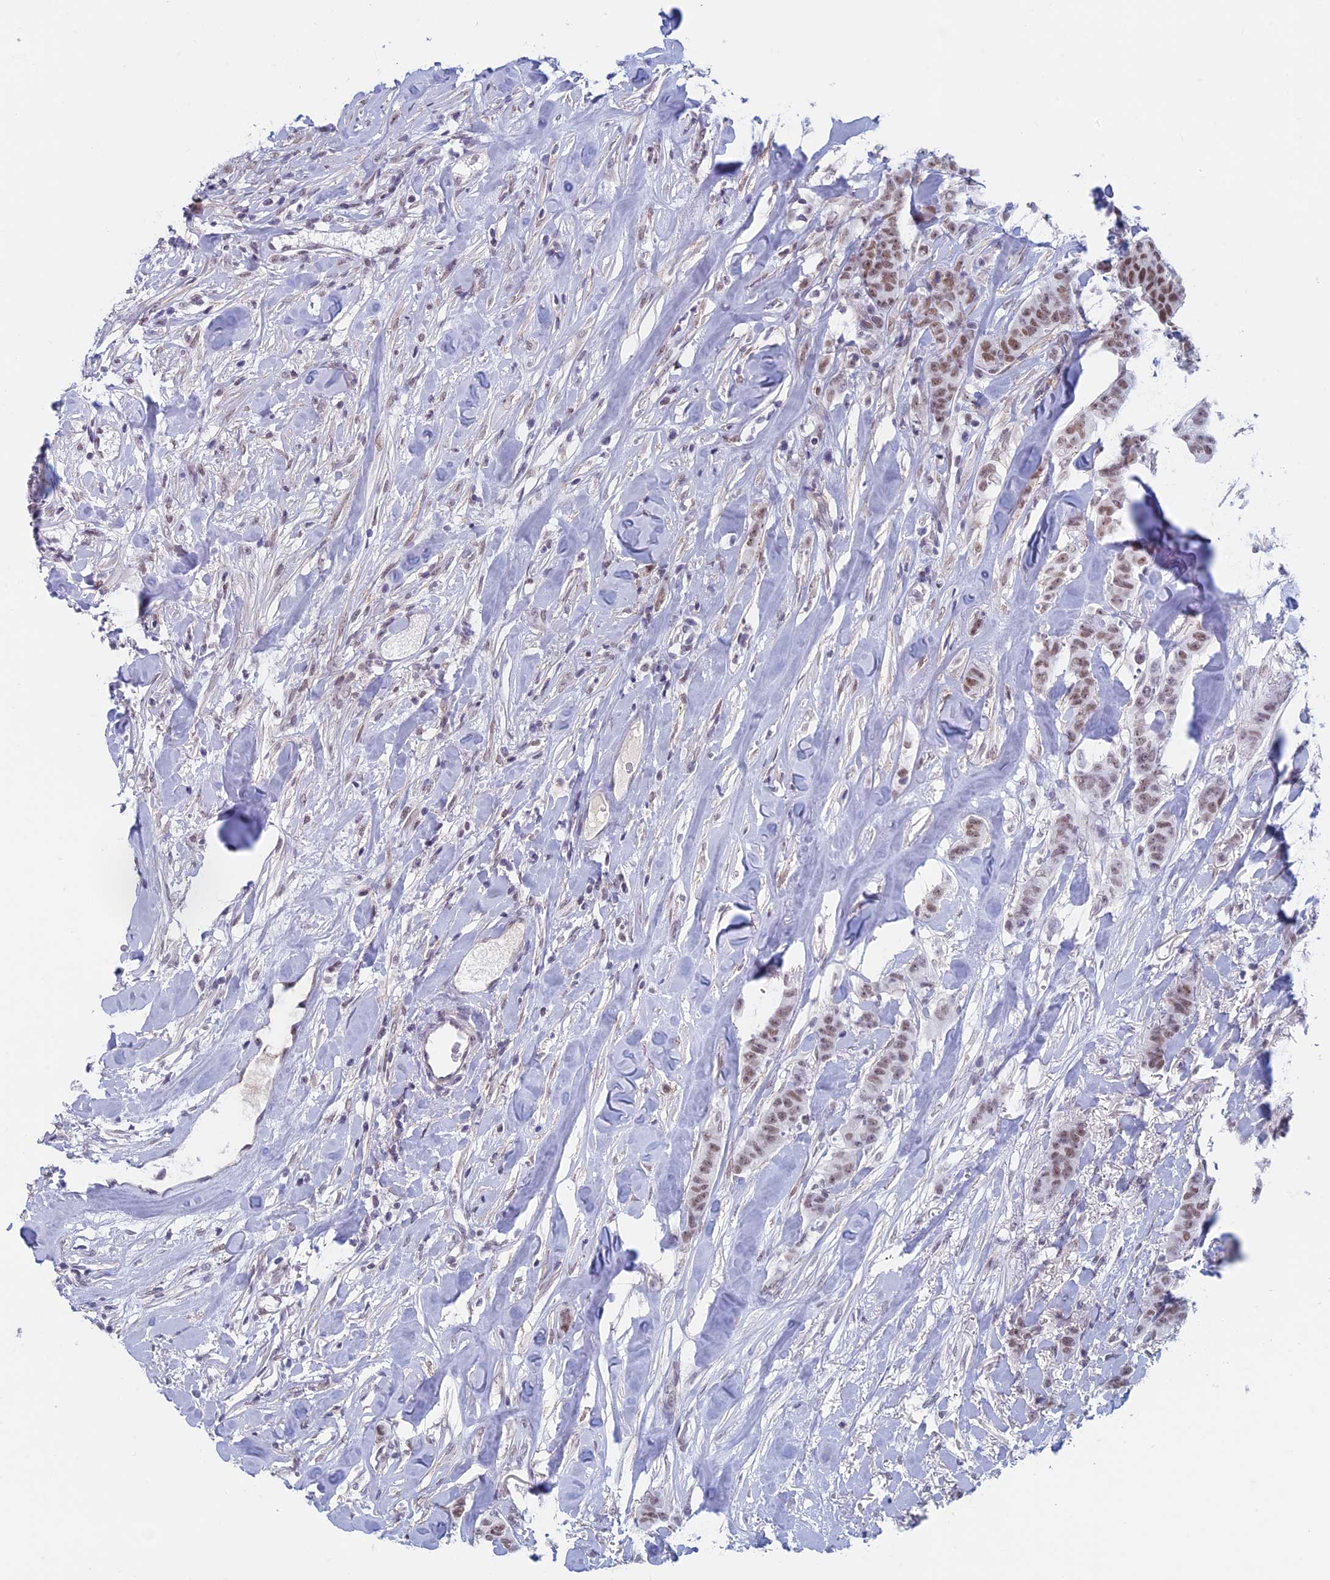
{"staining": {"intensity": "moderate", "quantity": ">75%", "location": "nuclear"}, "tissue": "breast cancer", "cell_type": "Tumor cells", "image_type": "cancer", "snomed": [{"axis": "morphology", "description": "Duct carcinoma"}, {"axis": "topography", "description": "Breast"}], "caption": "About >75% of tumor cells in breast cancer display moderate nuclear protein staining as visualized by brown immunohistochemical staining.", "gene": "ASH2L", "patient": {"sex": "female", "age": 40}}